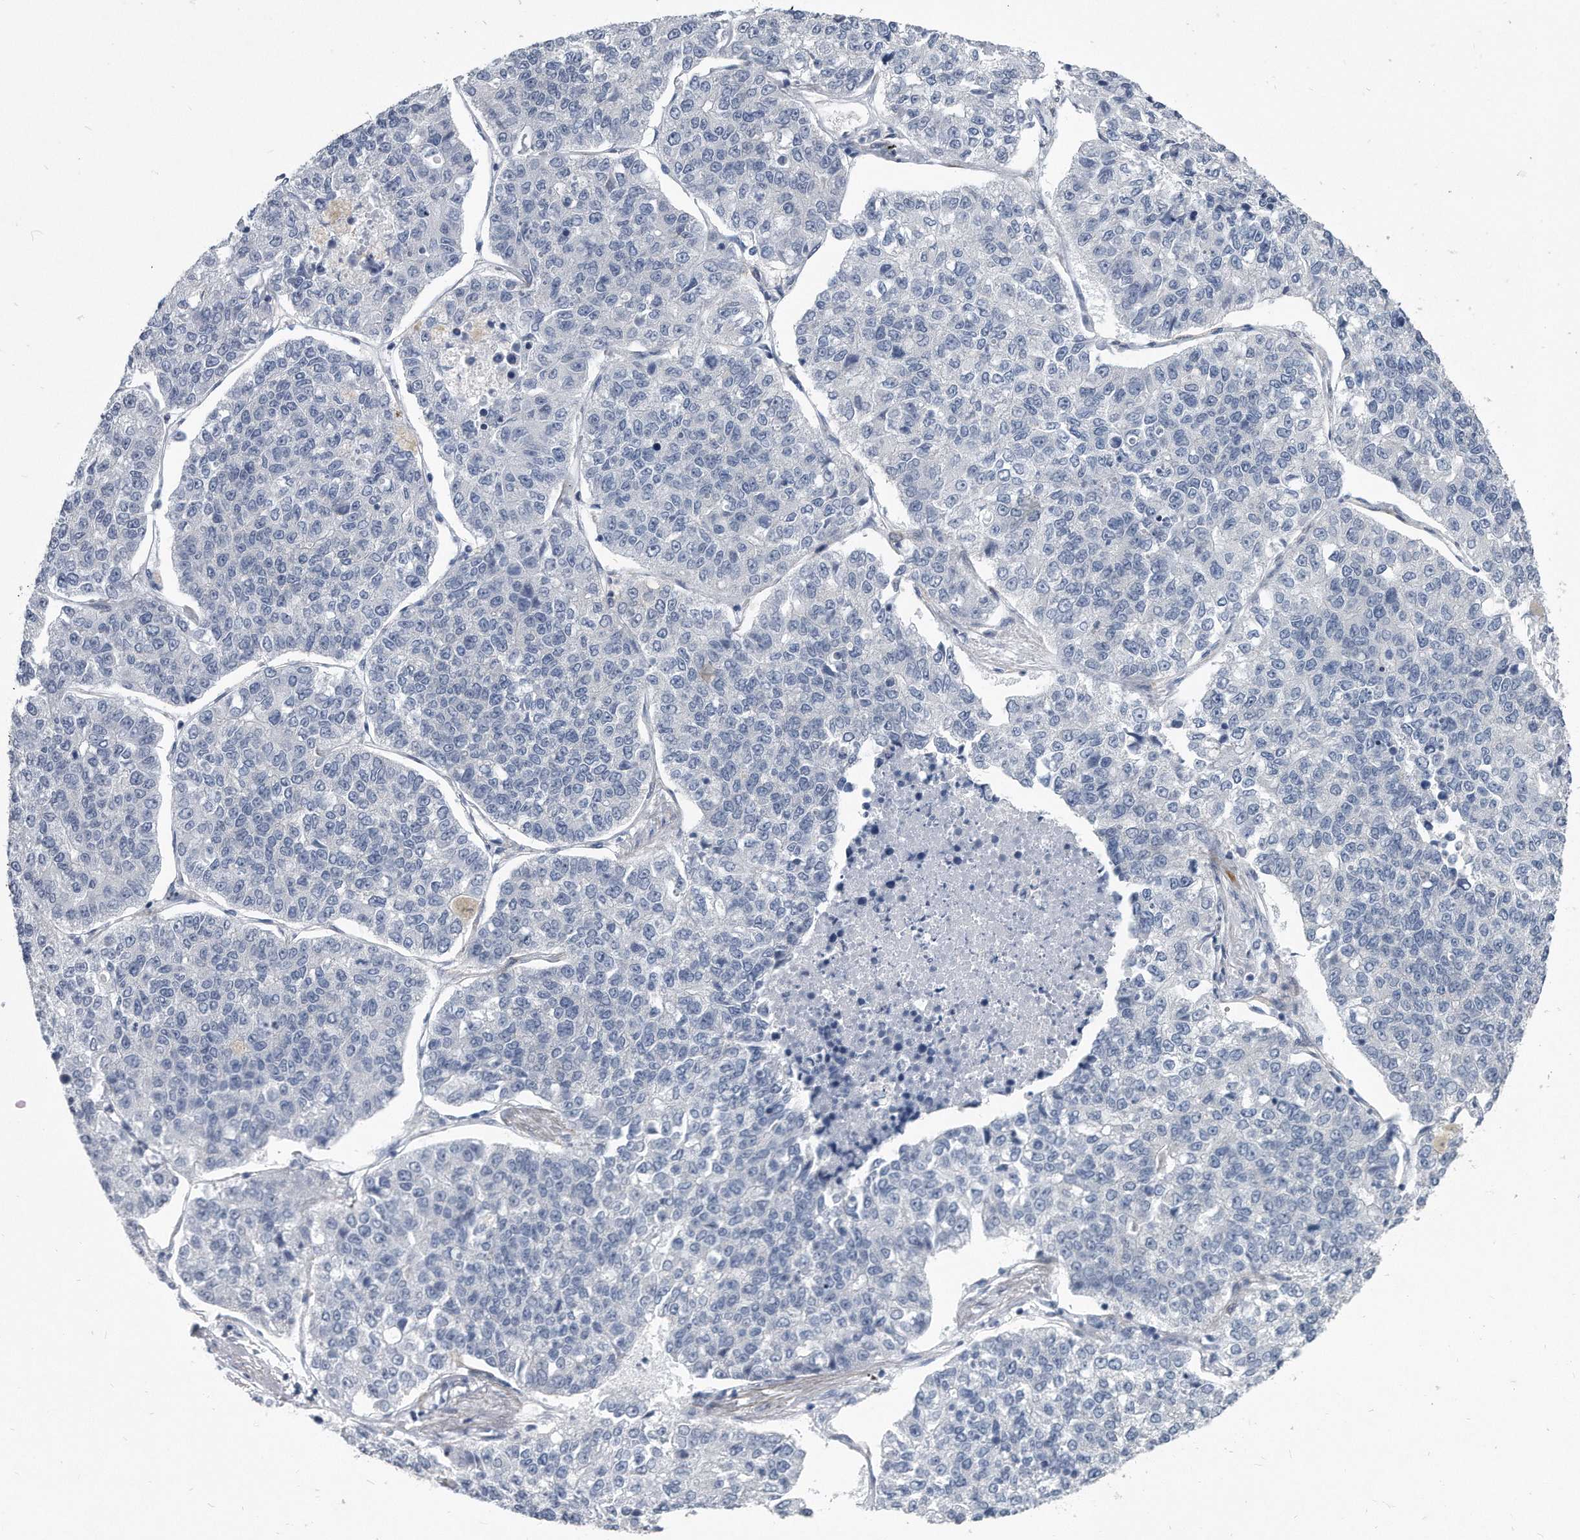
{"staining": {"intensity": "negative", "quantity": "none", "location": "none"}, "tissue": "lung cancer", "cell_type": "Tumor cells", "image_type": "cancer", "snomed": [{"axis": "morphology", "description": "Adenocarcinoma, NOS"}, {"axis": "topography", "description": "Lung"}], "caption": "DAB (3,3'-diaminobenzidine) immunohistochemical staining of human lung cancer reveals no significant expression in tumor cells.", "gene": "EIF2B4", "patient": {"sex": "male", "age": 49}}